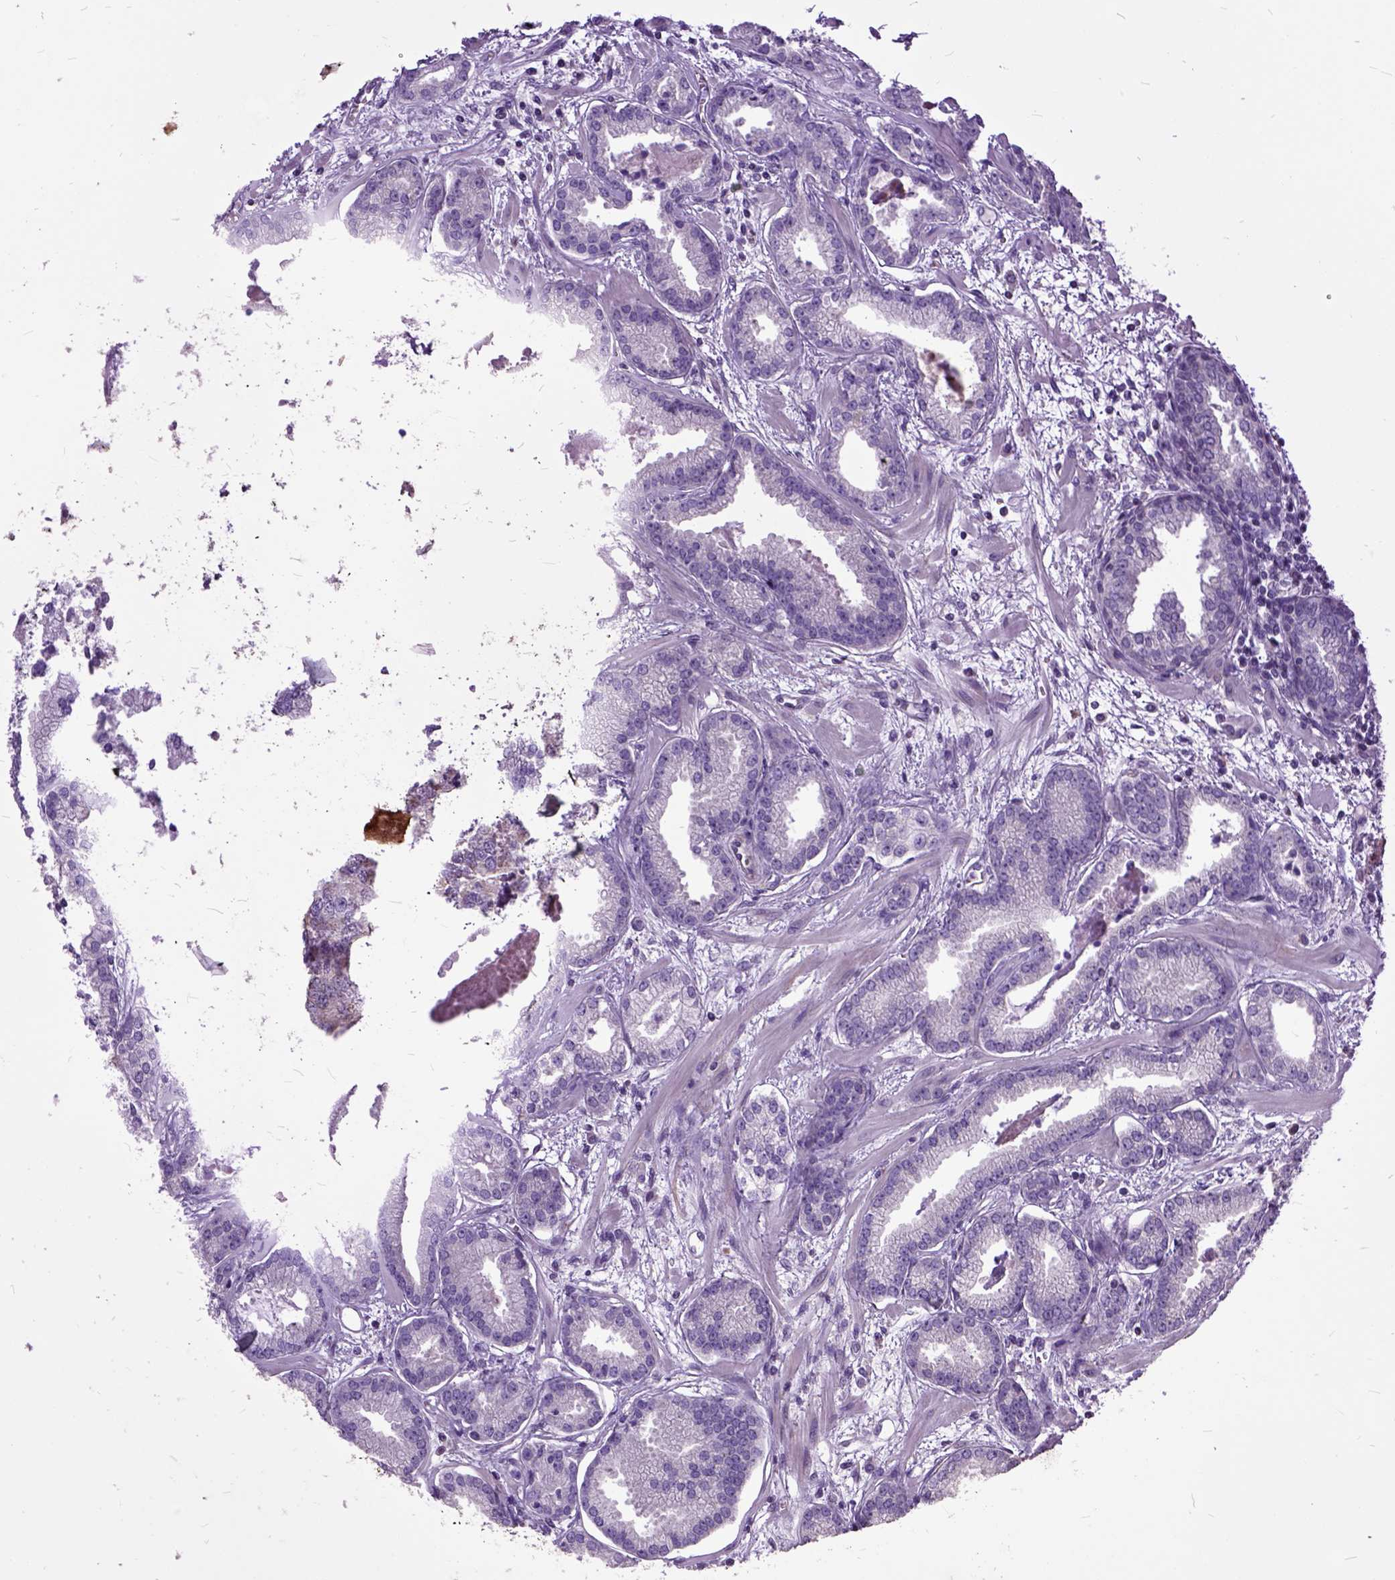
{"staining": {"intensity": "negative", "quantity": "none", "location": "none"}, "tissue": "prostate cancer", "cell_type": "Tumor cells", "image_type": "cancer", "snomed": [{"axis": "morphology", "description": "Adenocarcinoma, Low grade"}, {"axis": "topography", "description": "Prostate"}], "caption": "A histopathology image of low-grade adenocarcinoma (prostate) stained for a protein demonstrates no brown staining in tumor cells.", "gene": "AREG", "patient": {"sex": "male", "age": 68}}